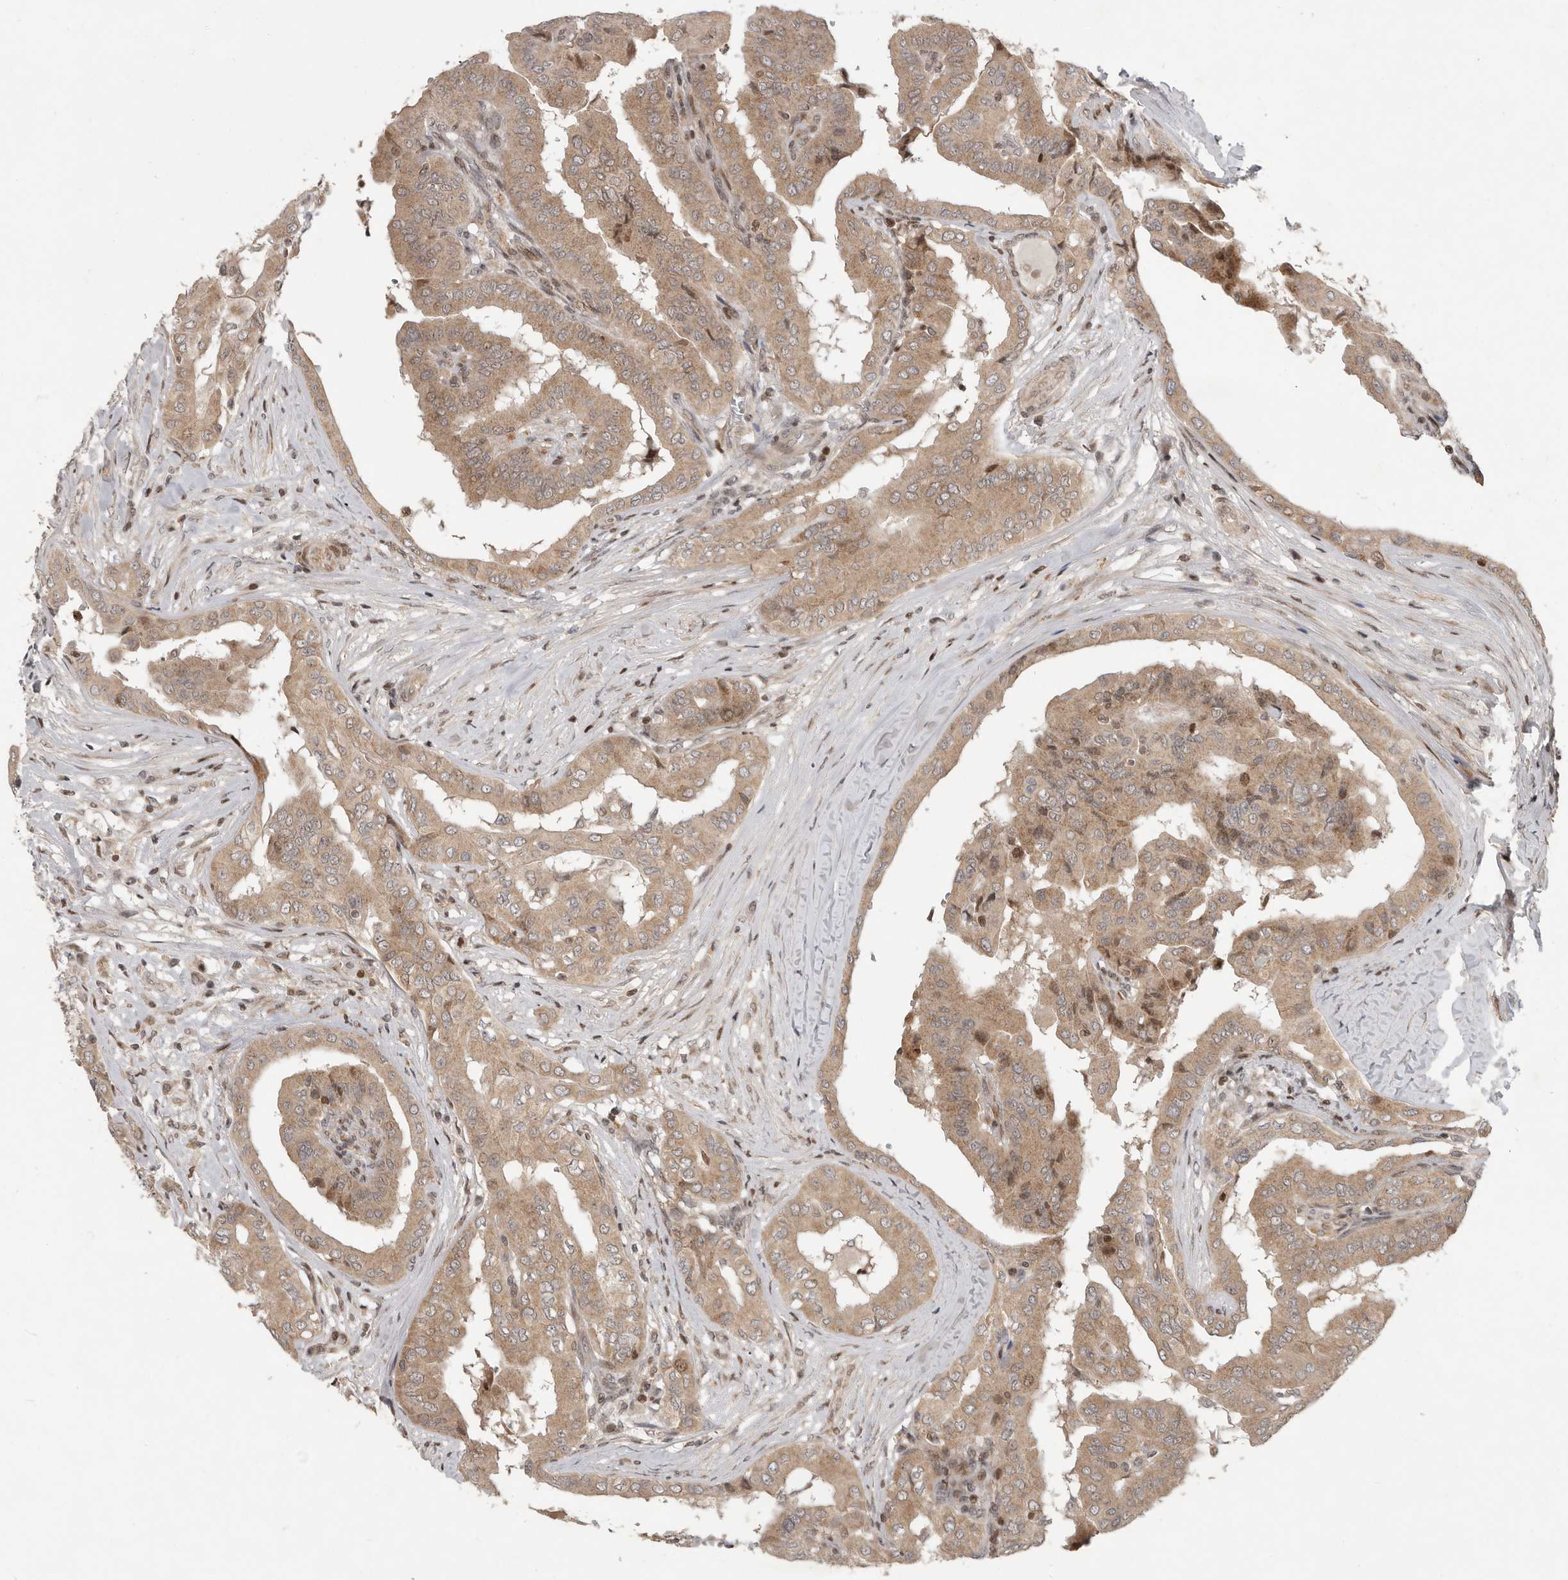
{"staining": {"intensity": "moderate", "quantity": ">75%", "location": "cytoplasmic/membranous,nuclear"}, "tissue": "thyroid cancer", "cell_type": "Tumor cells", "image_type": "cancer", "snomed": [{"axis": "morphology", "description": "Papillary adenocarcinoma, NOS"}, {"axis": "topography", "description": "Thyroid gland"}], "caption": "Thyroid cancer (papillary adenocarcinoma) stained with a brown dye reveals moderate cytoplasmic/membranous and nuclear positive expression in approximately >75% of tumor cells.", "gene": "RABIF", "patient": {"sex": "male", "age": 33}}